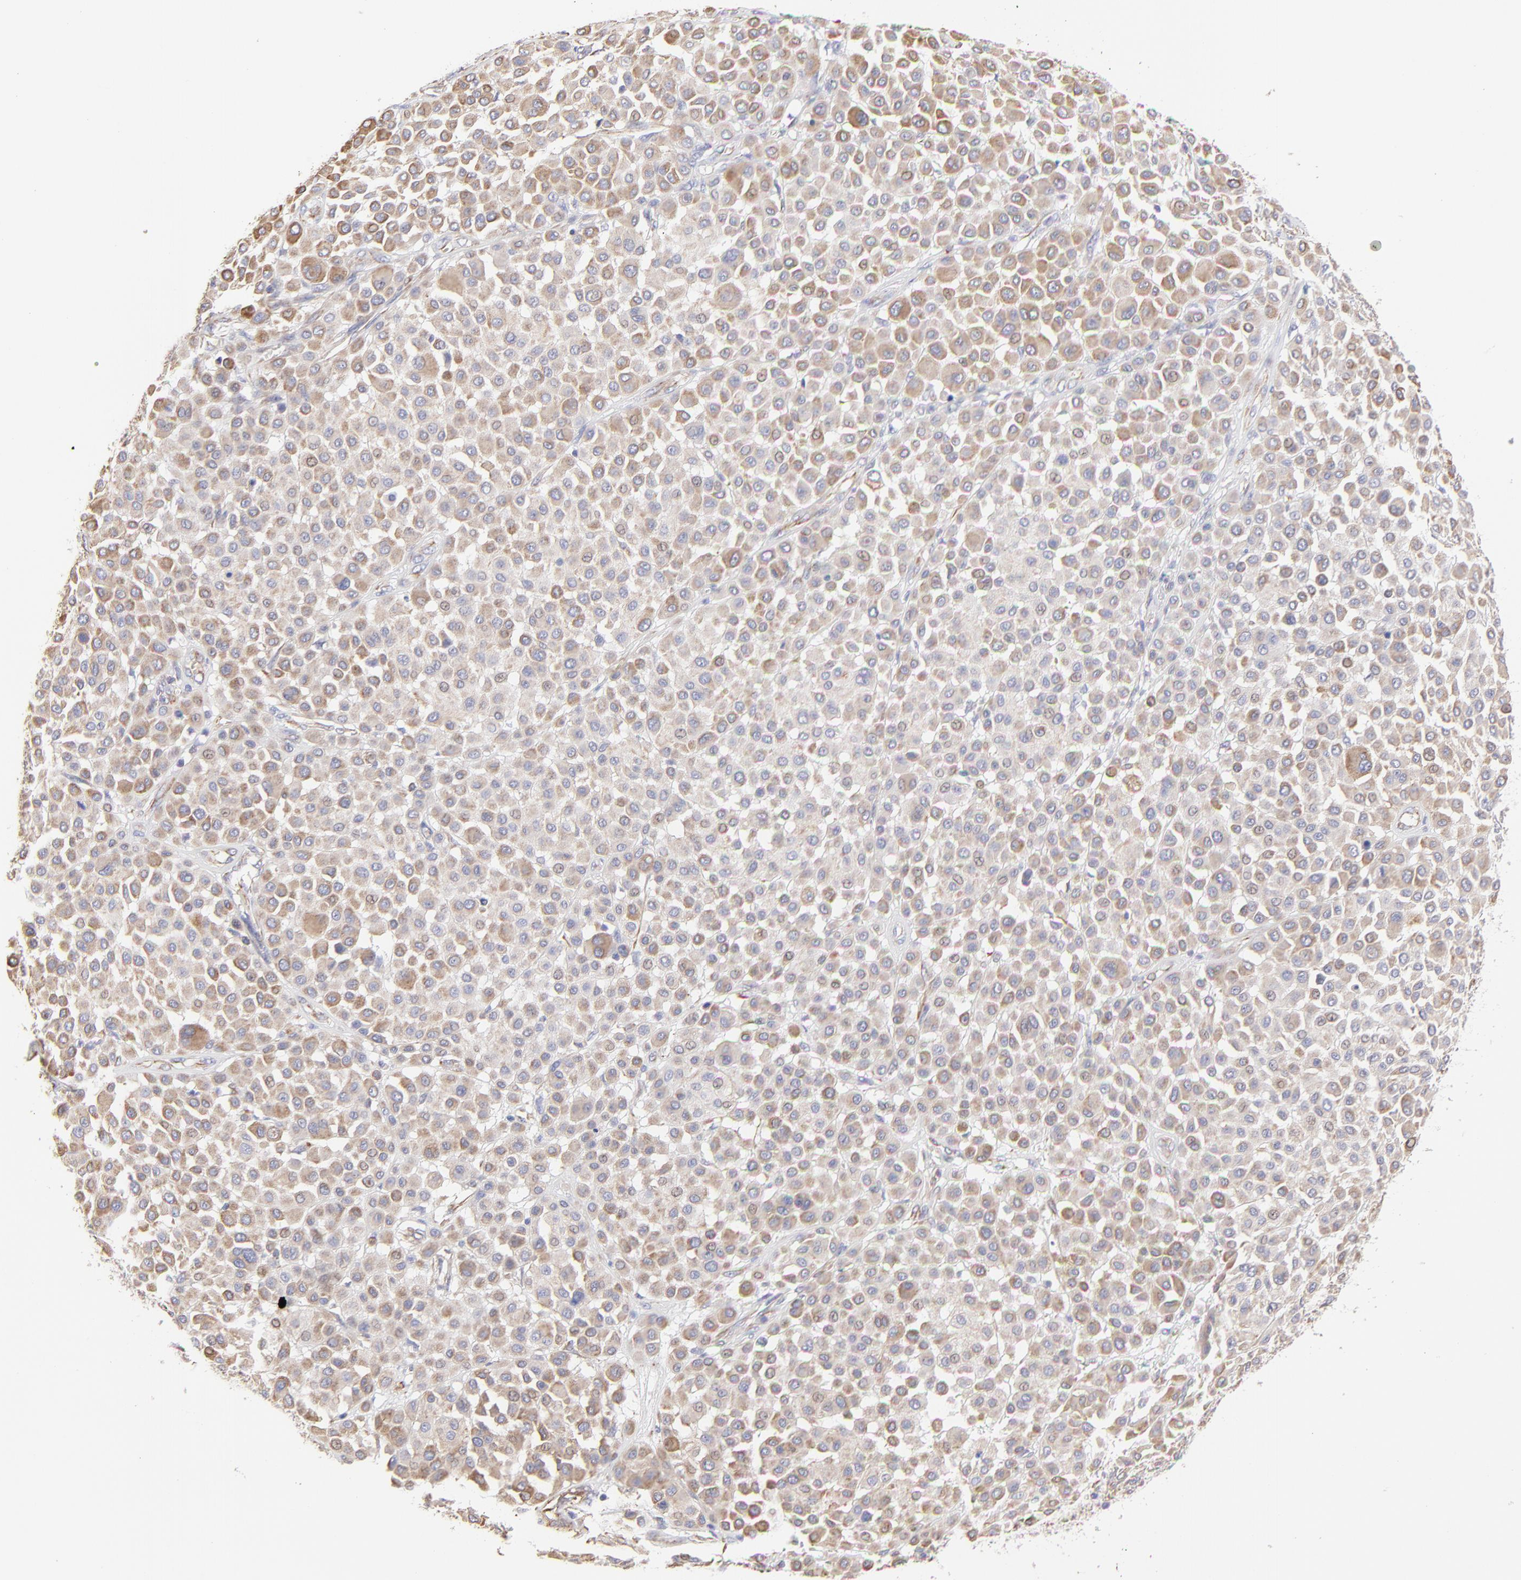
{"staining": {"intensity": "moderate", "quantity": ">75%", "location": "cytoplasmic/membranous"}, "tissue": "melanoma", "cell_type": "Tumor cells", "image_type": "cancer", "snomed": [{"axis": "morphology", "description": "Malignant melanoma, Metastatic site"}, {"axis": "topography", "description": "Soft tissue"}], "caption": "The image reveals a brown stain indicating the presence of a protein in the cytoplasmic/membranous of tumor cells in malignant melanoma (metastatic site). The staining was performed using DAB to visualize the protein expression in brown, while the nuclei were stained in blue with hematoxylin (Magnification: 20x).", "gene": "COX8C", "patient": {"sex": "male", "age": 41}}